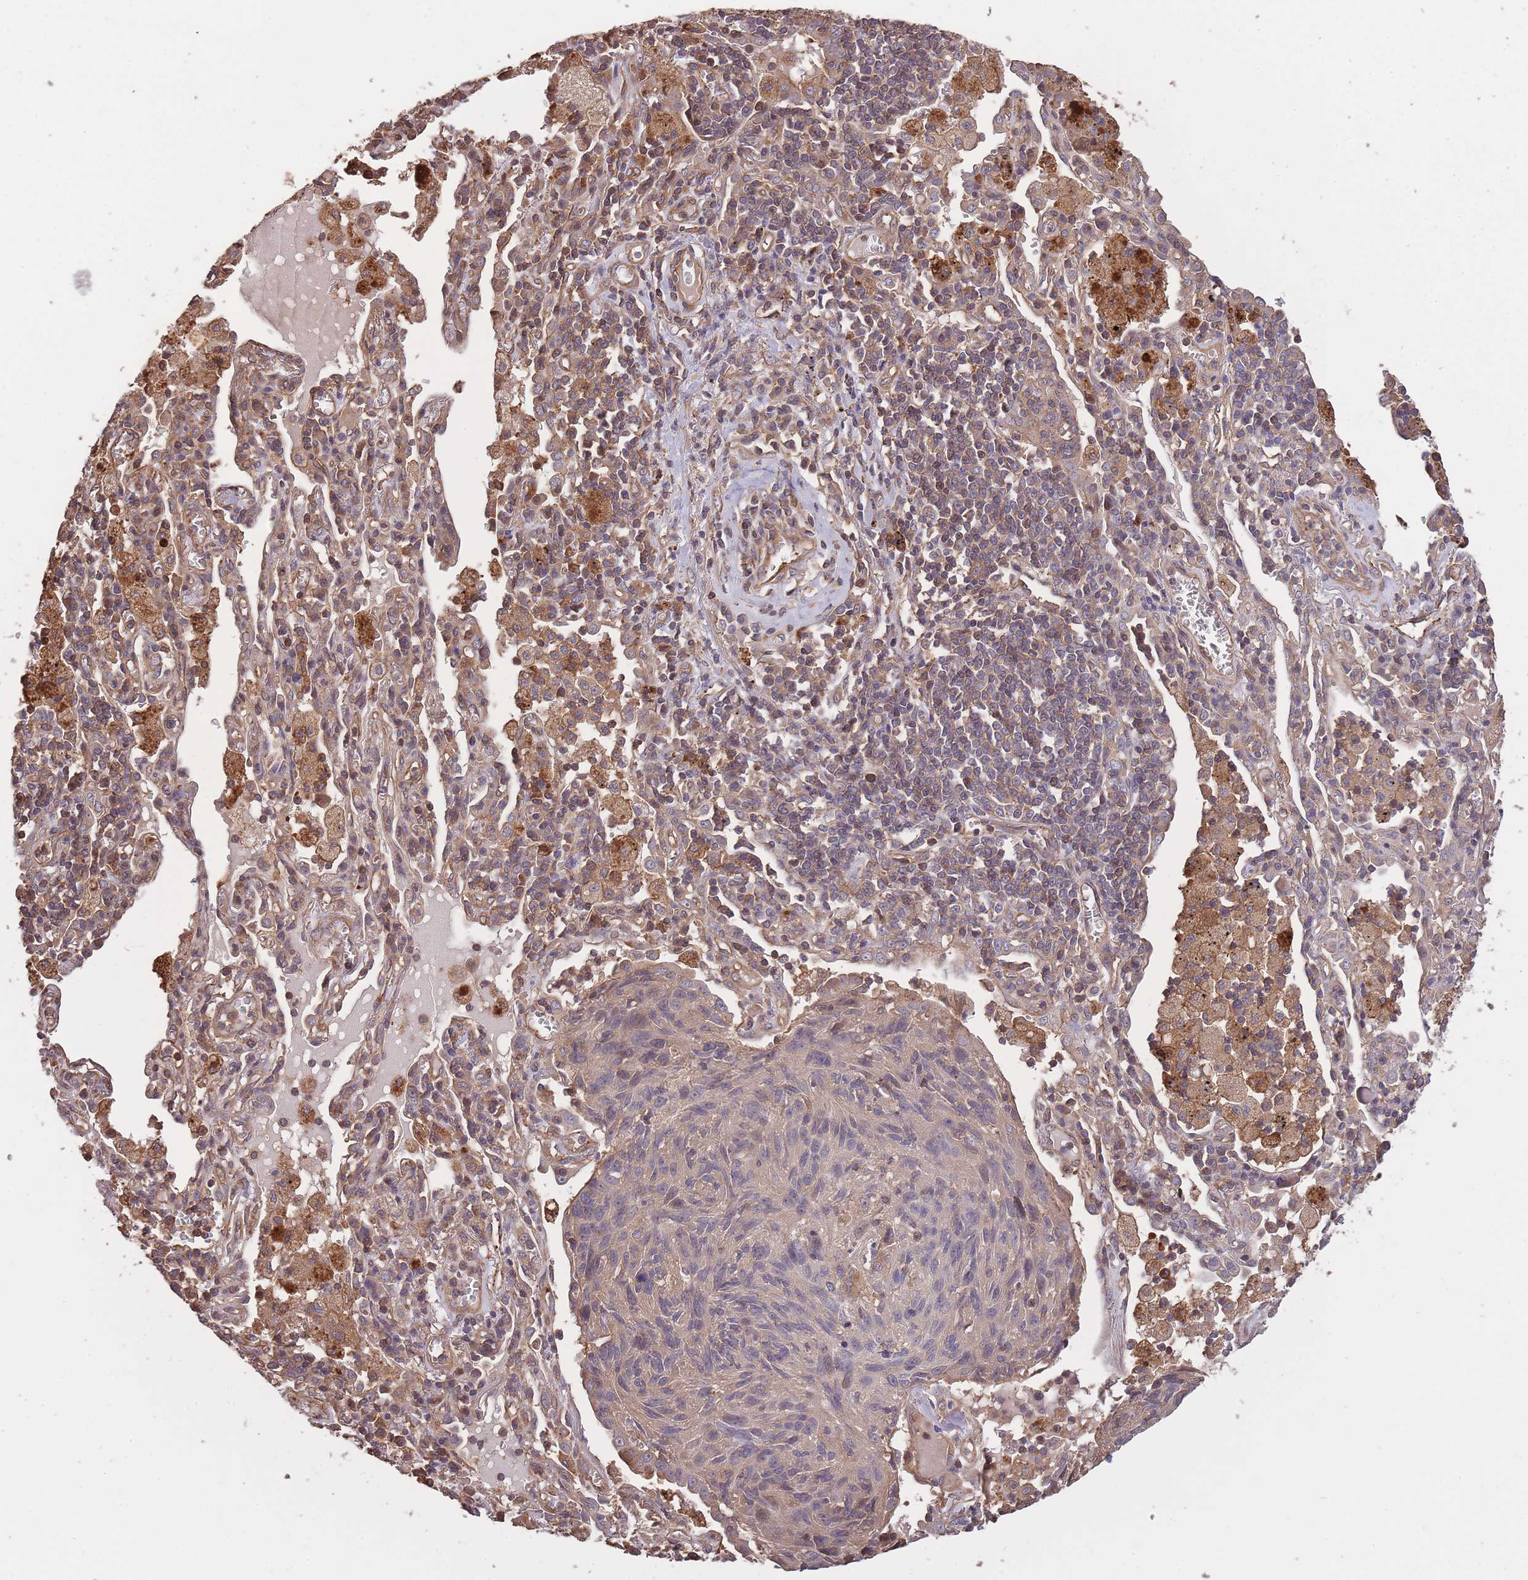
{"staining": {"intensity": "negative", "quantity": "none", "location": "none"}, "tissue": "lung cancer", "cell_type": "Tumor cells", "image_type": "cancer", "snomed": [{"axis": "morphology", "description": "Squamous cell carcinoma, NOS"}, {"axis": "topography", "description": "Lung"}], "caption": "Histopathology image shows no protein staining in tumor cells of lung squamous cell carcinoma tissue.", "gene": "ARMH3", "patient": {"sex": "female", "age": 66}}